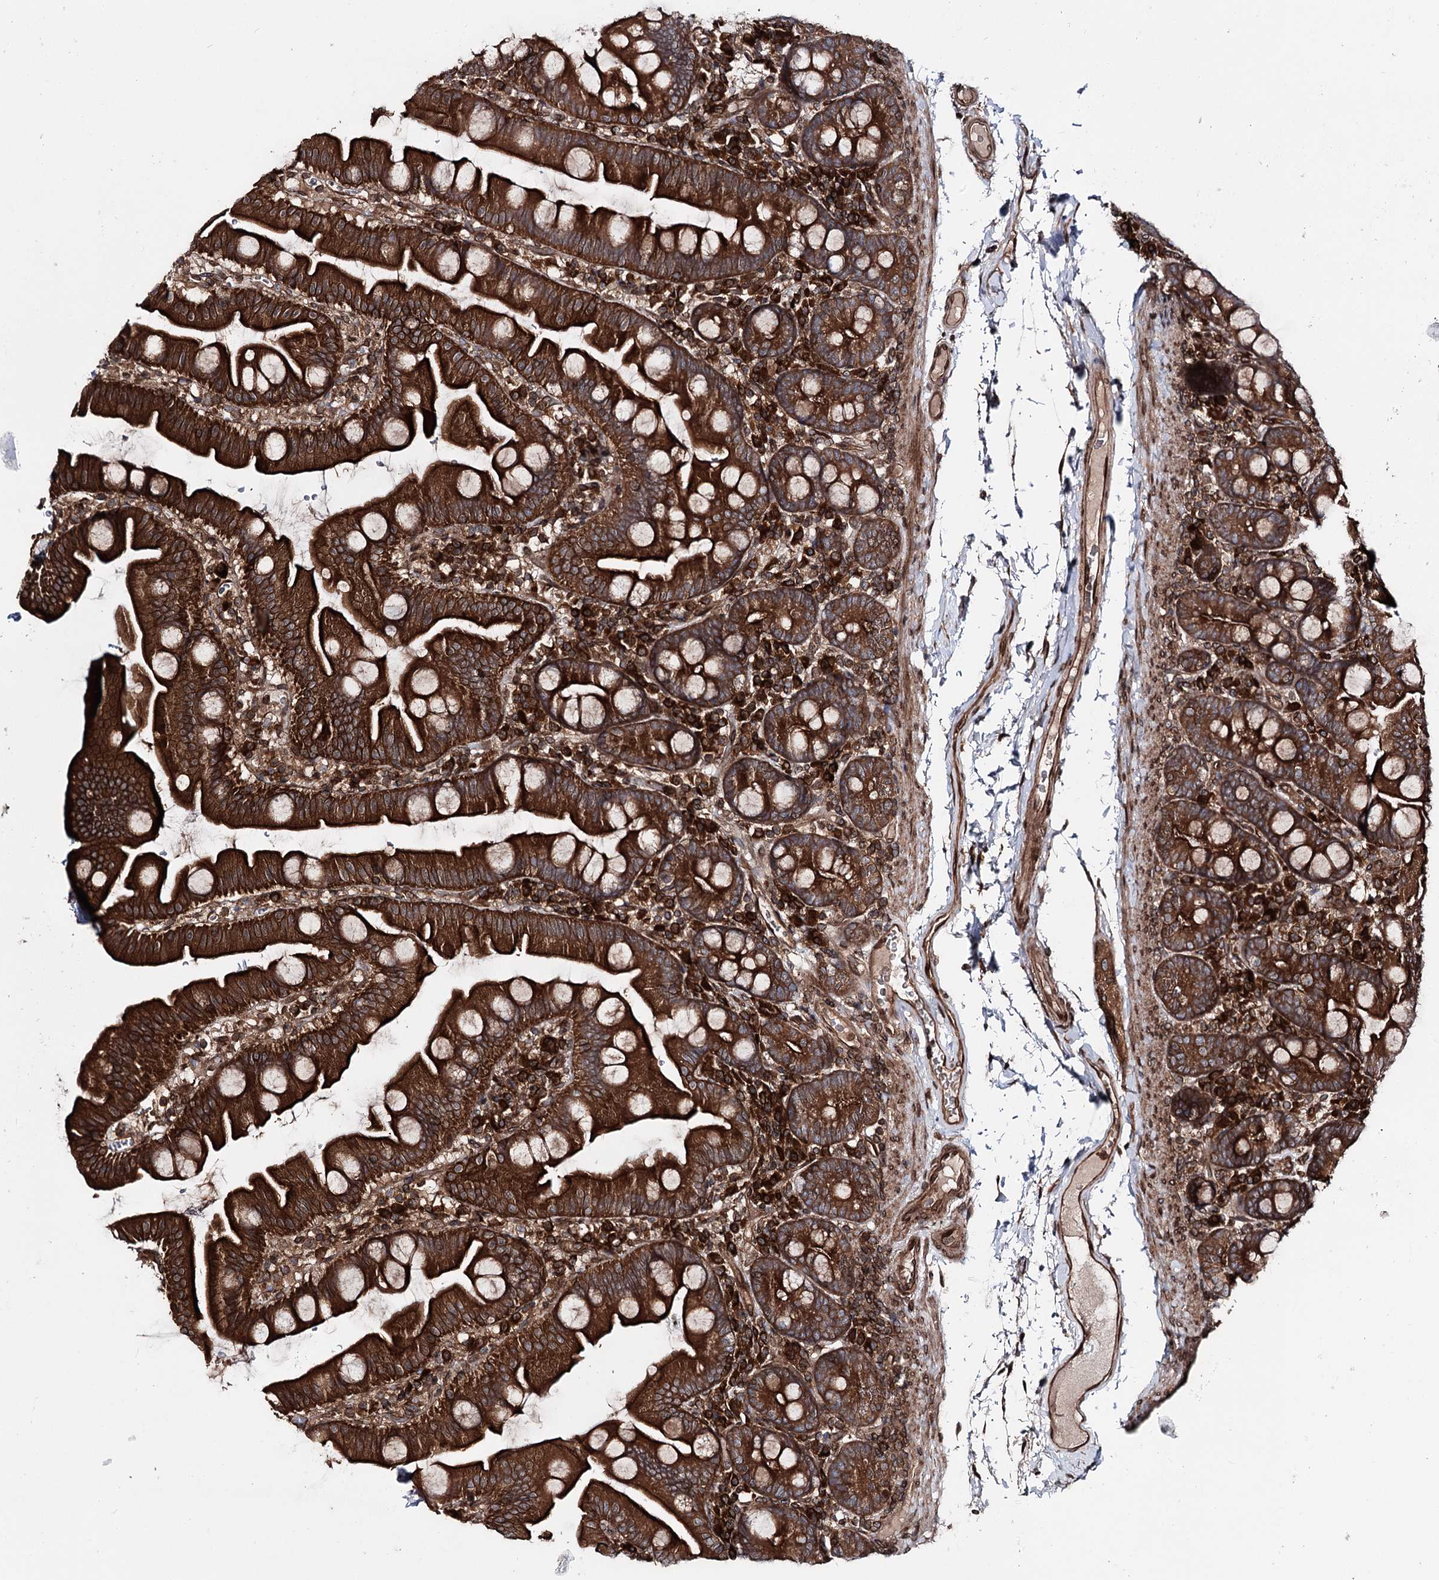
{"staining": {"intensity": "strong", "quantity": ">75%", "location": "cytoplasmic/membranous,nuclear"}, "tissue": "small intestine", "cell_type": "Glandular cells", "image_type": "normal", "snomed": [{"axis": "morphology", "description": "Normal tissue, NOS"}, {"axis": "topography", "description": "Small intestine"}], "caption": "DAB (3,3'-diaminobenzidine) immunohistochemical staining of normal human small intestine demonstrates strong cytoplasmic/membranous,nuclear protein positivity in approximately >75% of glandular cells.", "gene": "FGFR1OP2", "patient": {"sex": "female", "age": 68}}